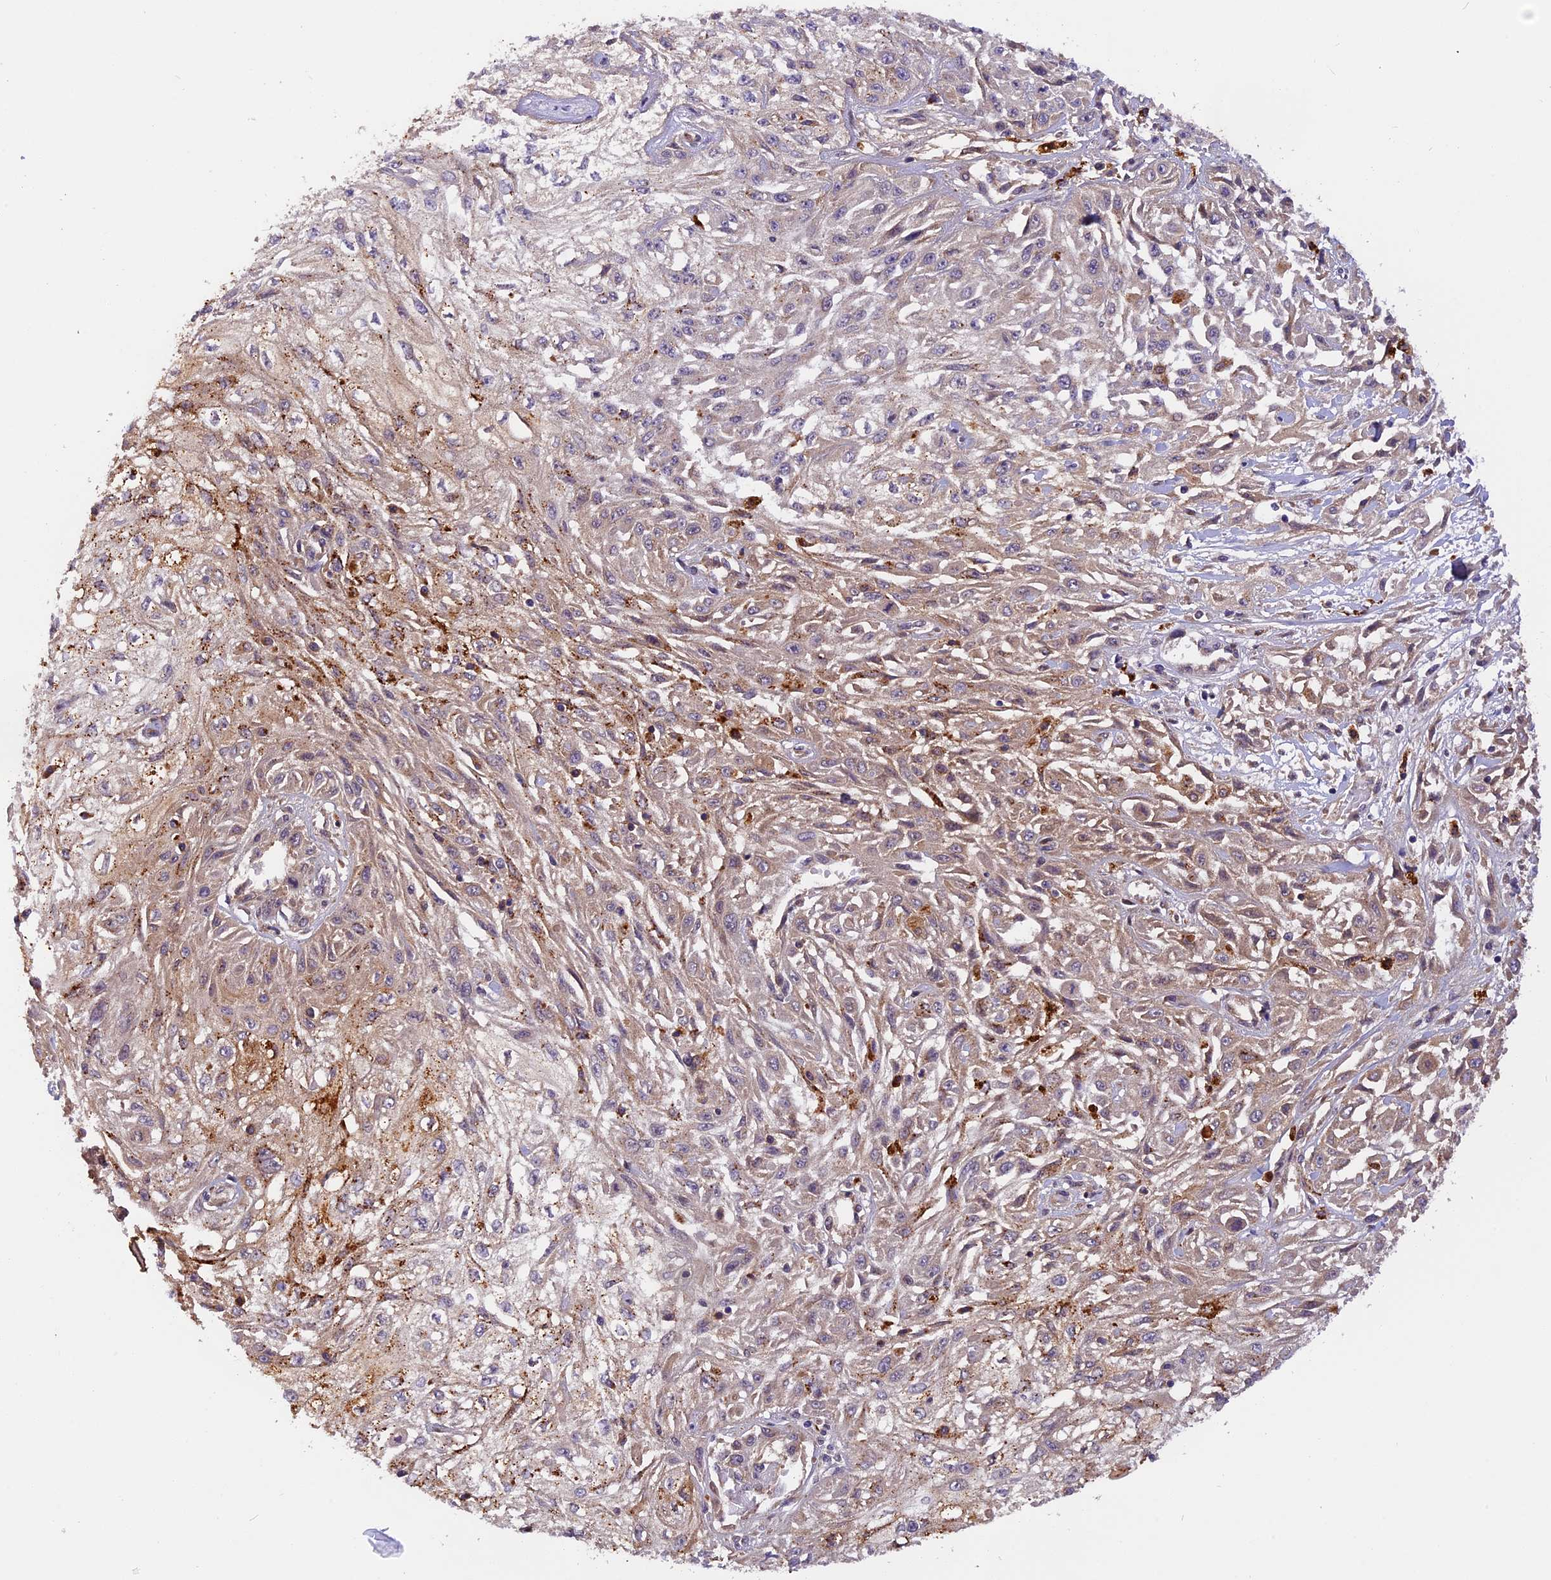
{"staining": {"intensity": "weak", "quantity": "25%-75%", "location": "cytoplasmic/membranous"}, "tissue": "skin cancer", "cell_type": "Tumor cells", "image_type": "cancer", "snomed": [{"axis": "morphology", "description": "Squamous cell carcinoma, NOS"}, {"axis": "morphology", "description": "Squamous cell carcinoma, metastatic, NOS"}, {"axis": "topography", "description": "Skin"}, {"axis": "topography", "description": "Lymph node"}], "caption": "Tumor cells show low levels of weak cytoplasmic/membranous positivity in about 25%-75% of cells in human skin cancer.", "gene": "COPE", "patient": {"sex": "male", "age": 75}}